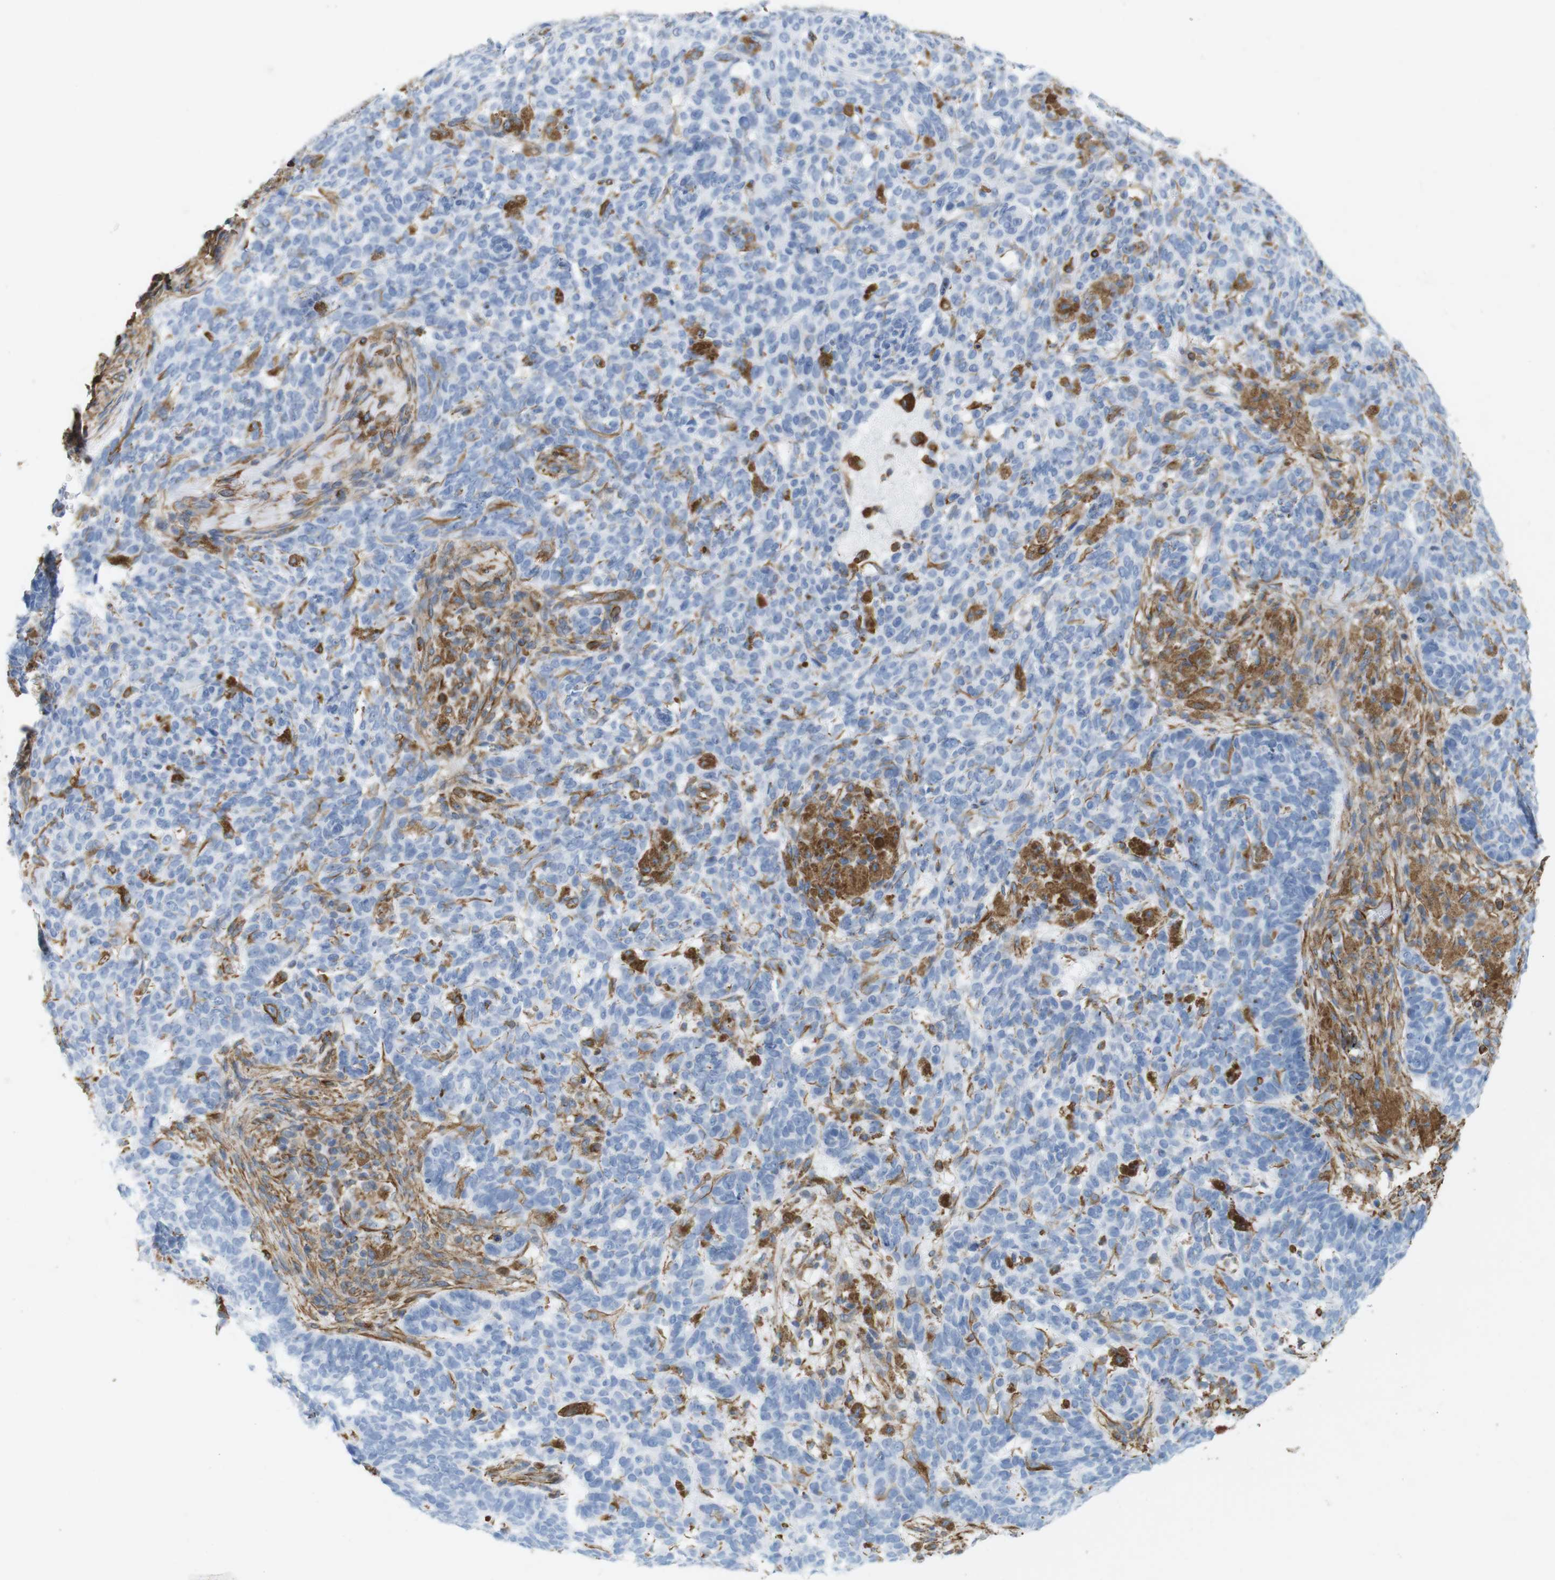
{"staining": {"intensity": "negative", "quantity": "none", "location": "none"}, "tissue": "skin cancer", "cell_type": "Tumor cells", "image_type": "cancer", "snomed": [{"axis": "morphology", "description": "Basal cell carcinoma"}, {"axis": "topography", "description": "Skin"}], "caption": "Tumor cells show no significant protein staining in skin cancer. (DAB immunohistochemistry (IHC) visualized using brightfield microscopy, high magnification).", "gene": "MS4A10", "patient": {"sex": "male", "age": 85}}